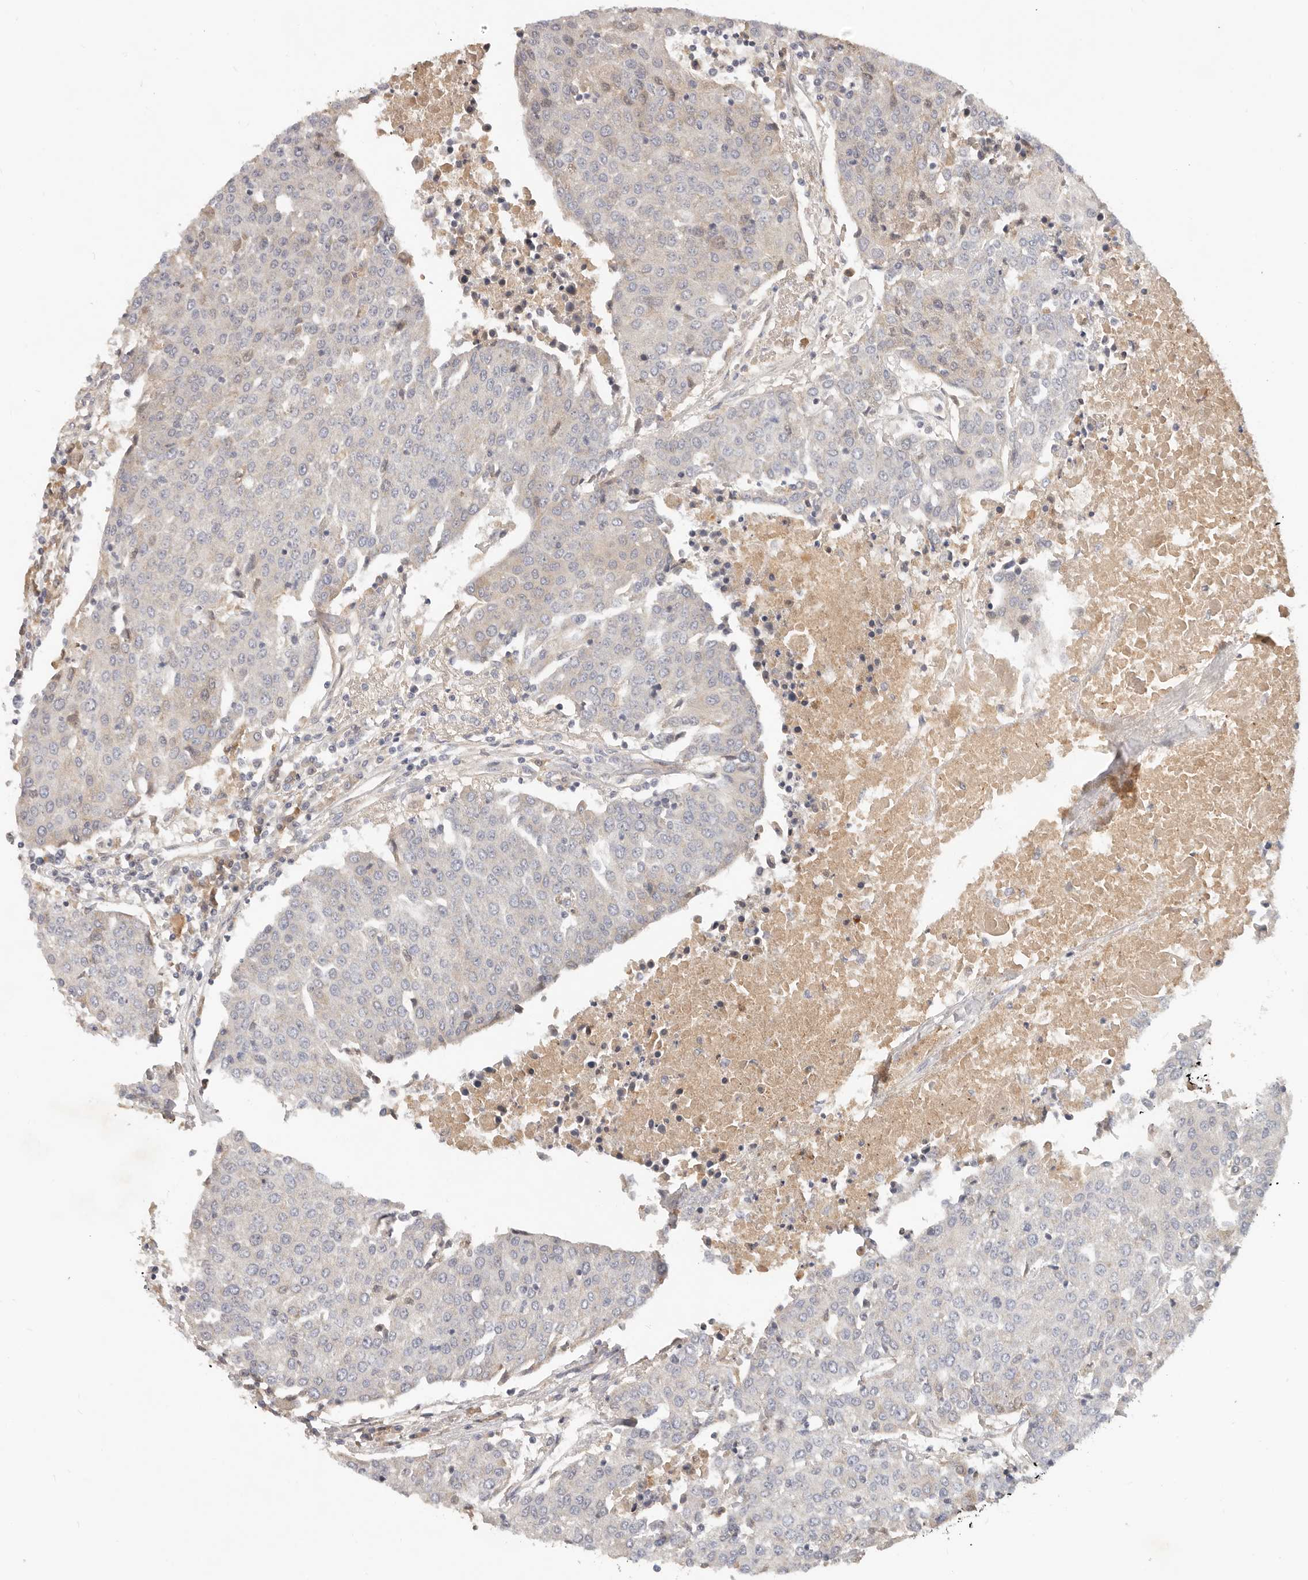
{"staining": {"intensity": "negative", "quantity": "none", "location": "none"}, "tissue": "urothelial cancer", "cell_type": "Tumor cells", "image_type": "cancer", "snomed": [{"axis": "morphology", "description": "Urothelial carcinoma, High grade"}, {"axis": "topography", "description": "Urinary bladder"}], "caption": "High magnification brightfield microscopy of urothelial cancer stained with DAB (3,3'-diaminobenzidine) (brown) and counterstained with hematoxylin (blue): tumor cells show no significant staining.", "gene": "USP49", "patient": {"sex": "female", "age": 85}}